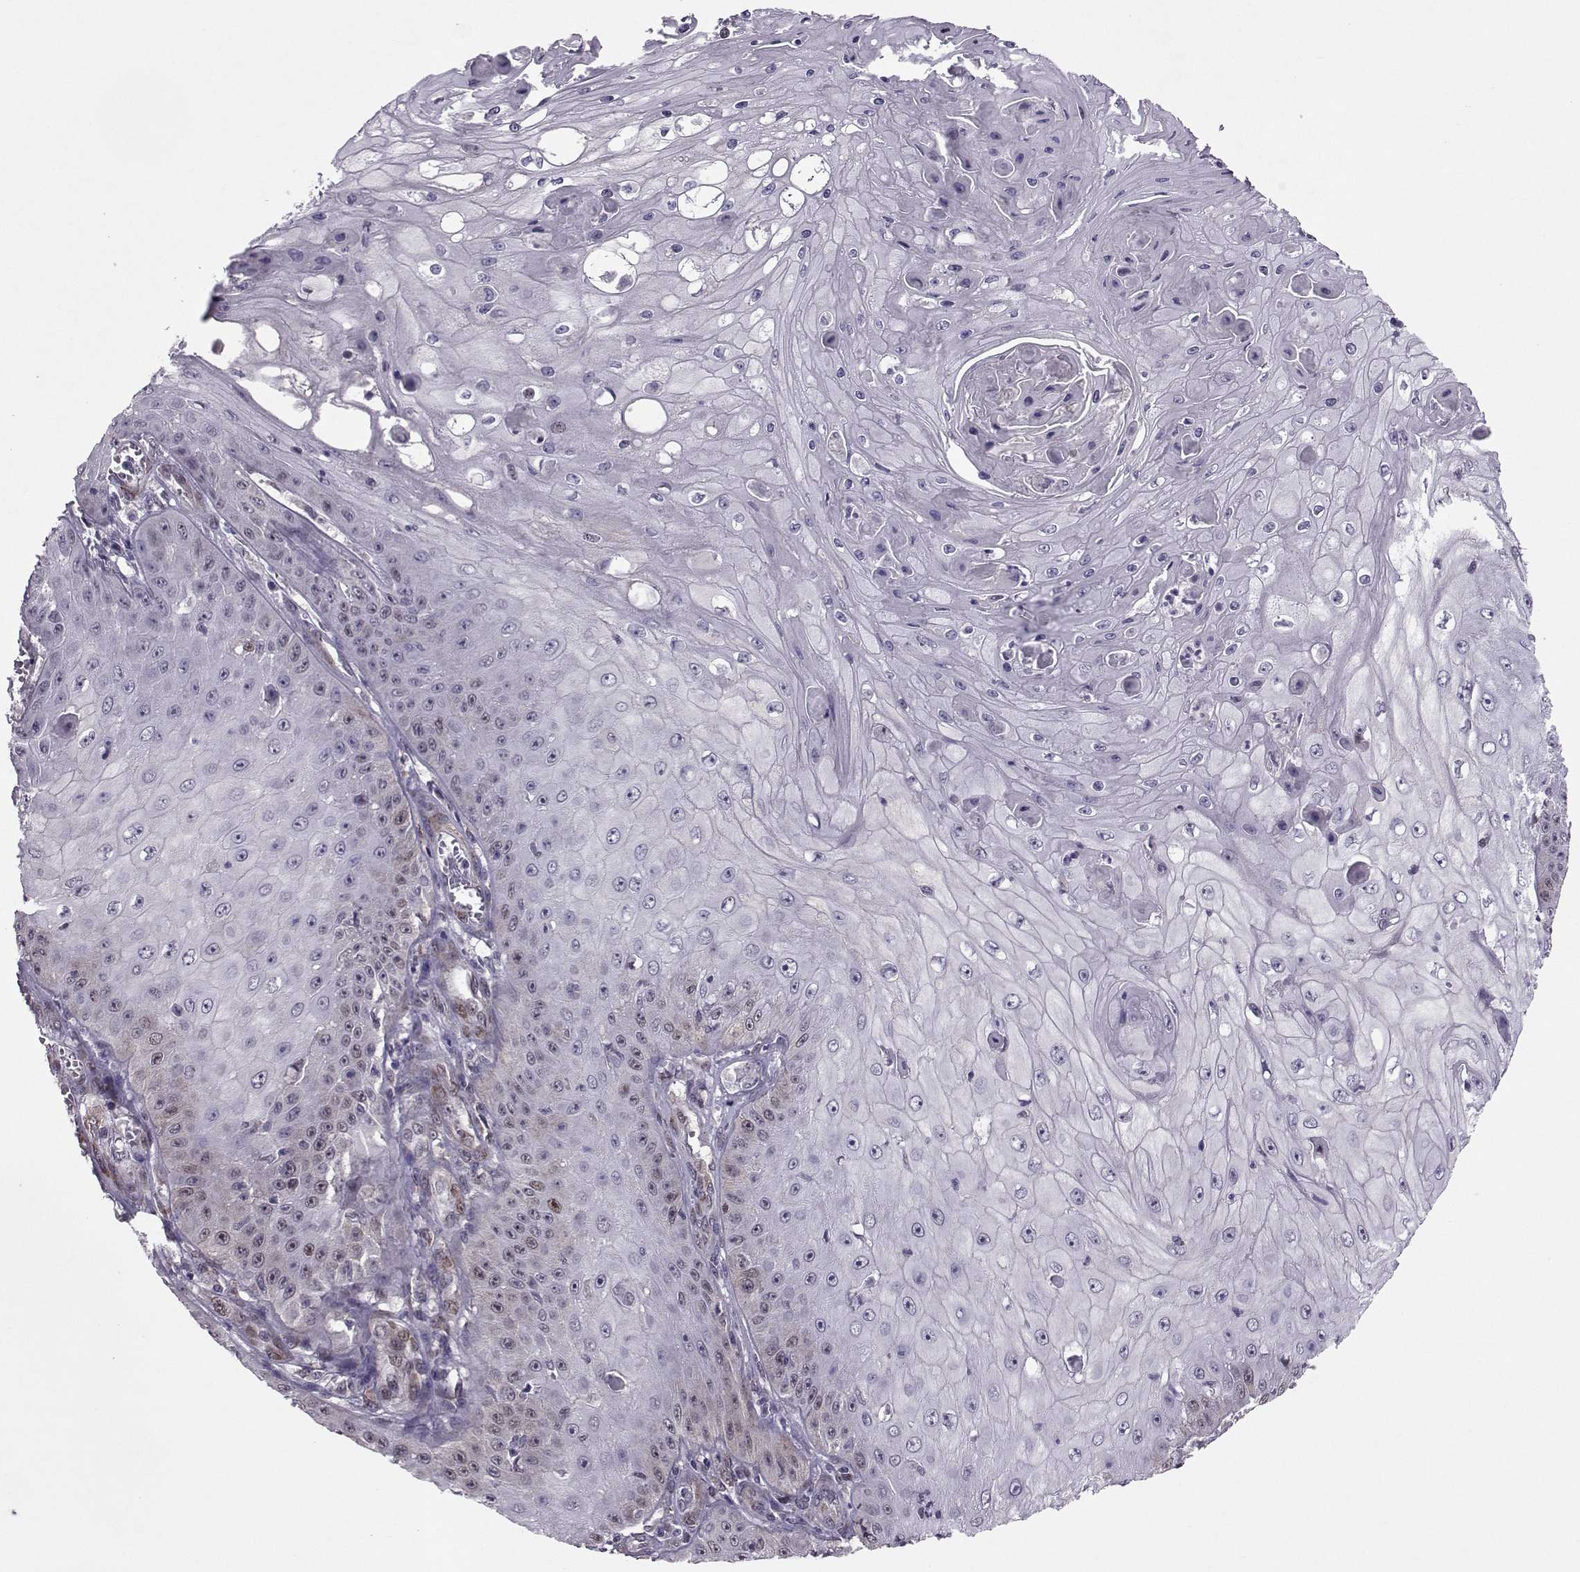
{"staining": {"intensity": "negative", "quantity": "none", "location": "none"}, "tissue": "skin cancer", "cell_type": "Tumor cells", "image_type": "cancer", "snomed": [{"axis": "morphology", "description": "Squamous cell carcinoma, NOS"}, {"axis": "topography", "description": "Skin"}], "caption": "Immunohistochemistry of human skin cancer (squamous cell carcinoma) demonstrates no positivity in tumor cells. (DAB (3,3'-diaminobenzidine) immunohistochemistry, high magnification).", "gene": "CDK4", "patient": {"sex": "male", "age": 70}}